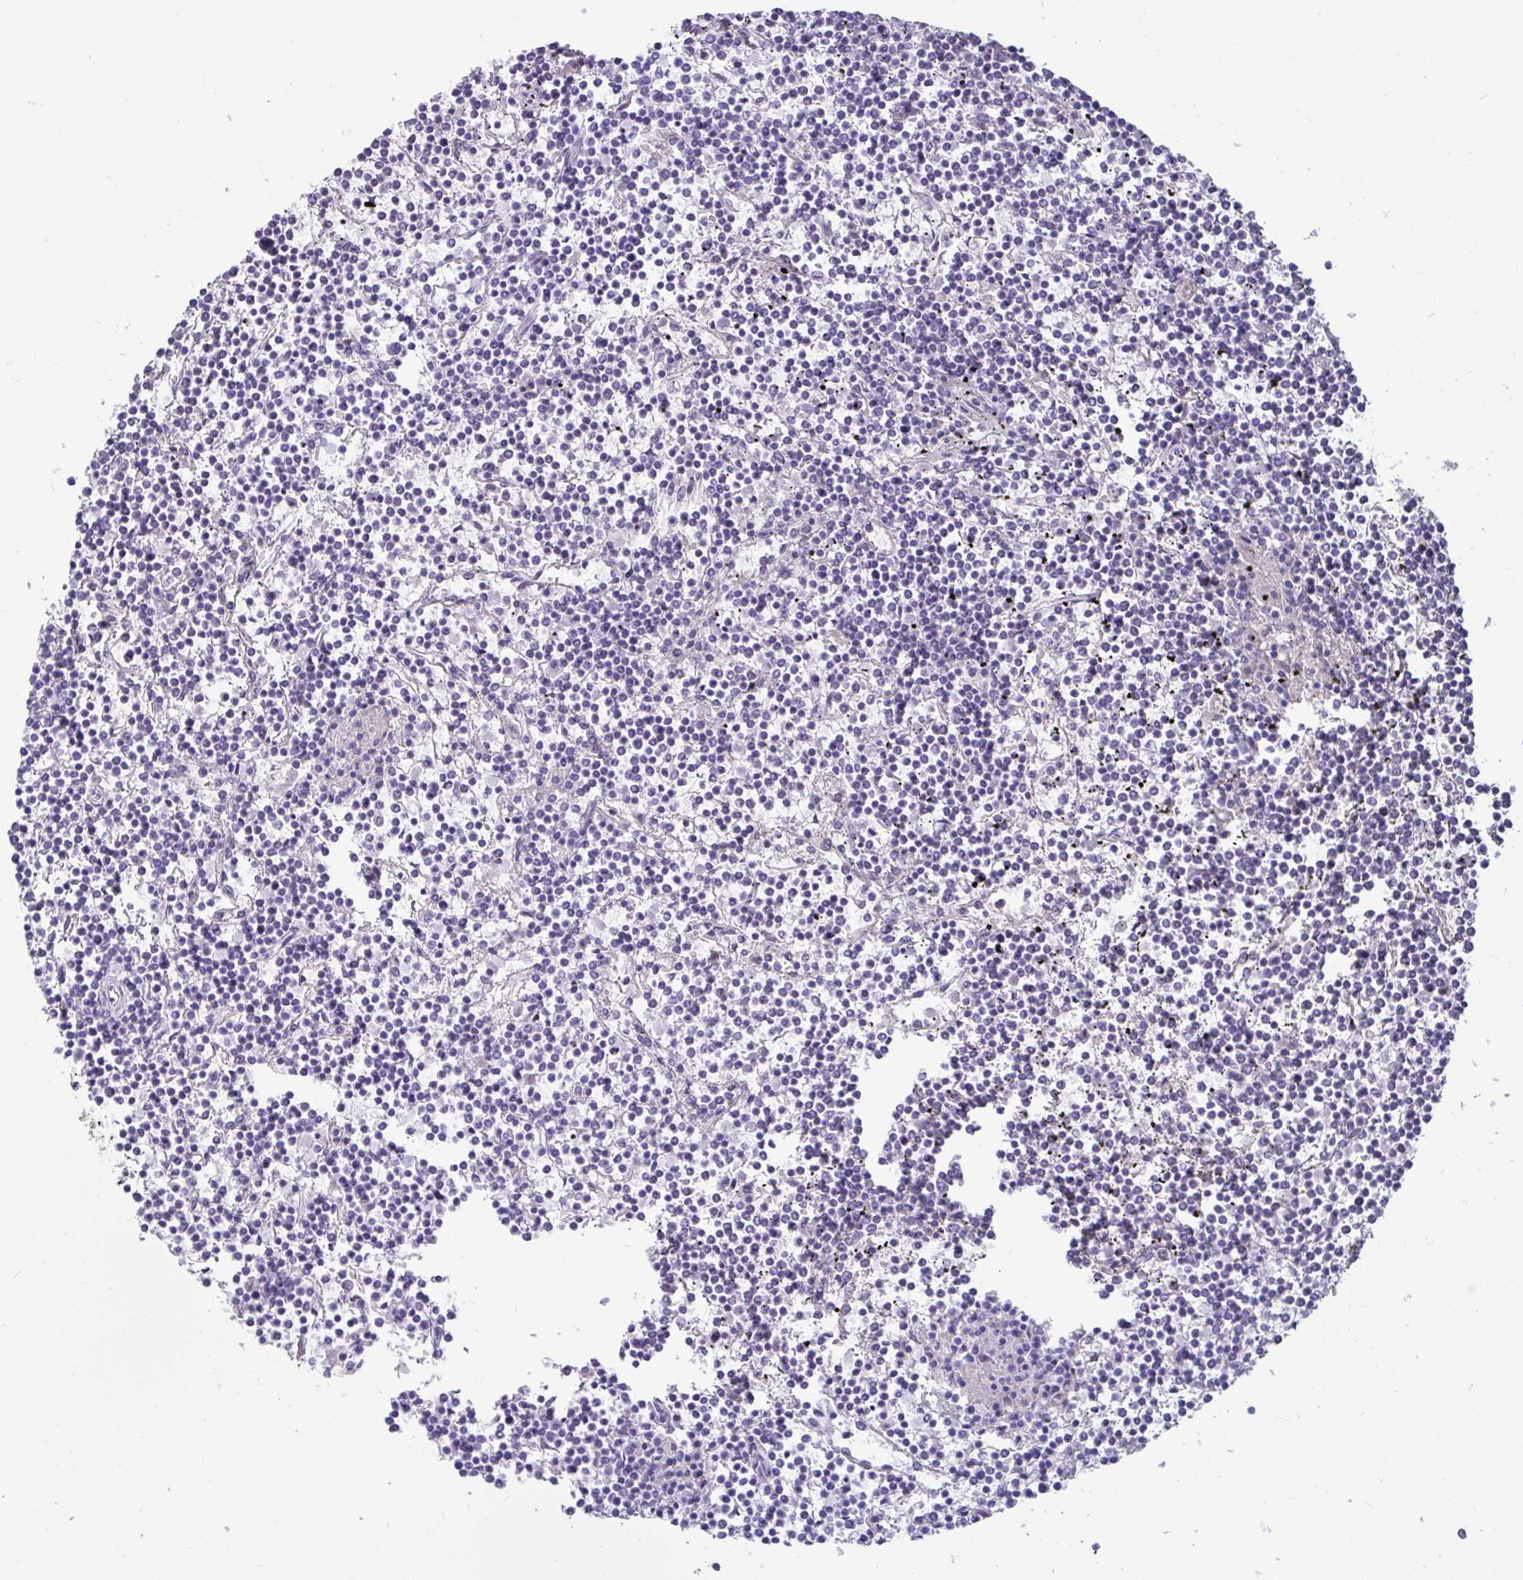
{"staining": {"intensity": "negative", "quantity": "none", "location": "none"}, "tissue": "lymphoma", "cell_type": "Tumor cells", "image_type": "cancer", "snomed": [{"axis": "morphology", "description": "Malignant lymphoma, non-Hodgkin's type, Low grade"}, {"axis": "topography", "description": "Spleen"}], "caption": "There is no significant expression in tumor cells of malignant lymphoma, non-Hodgkin's type (low-grade).", "gene": "NPY", "patient": {"sex": "female", "age": 19}}